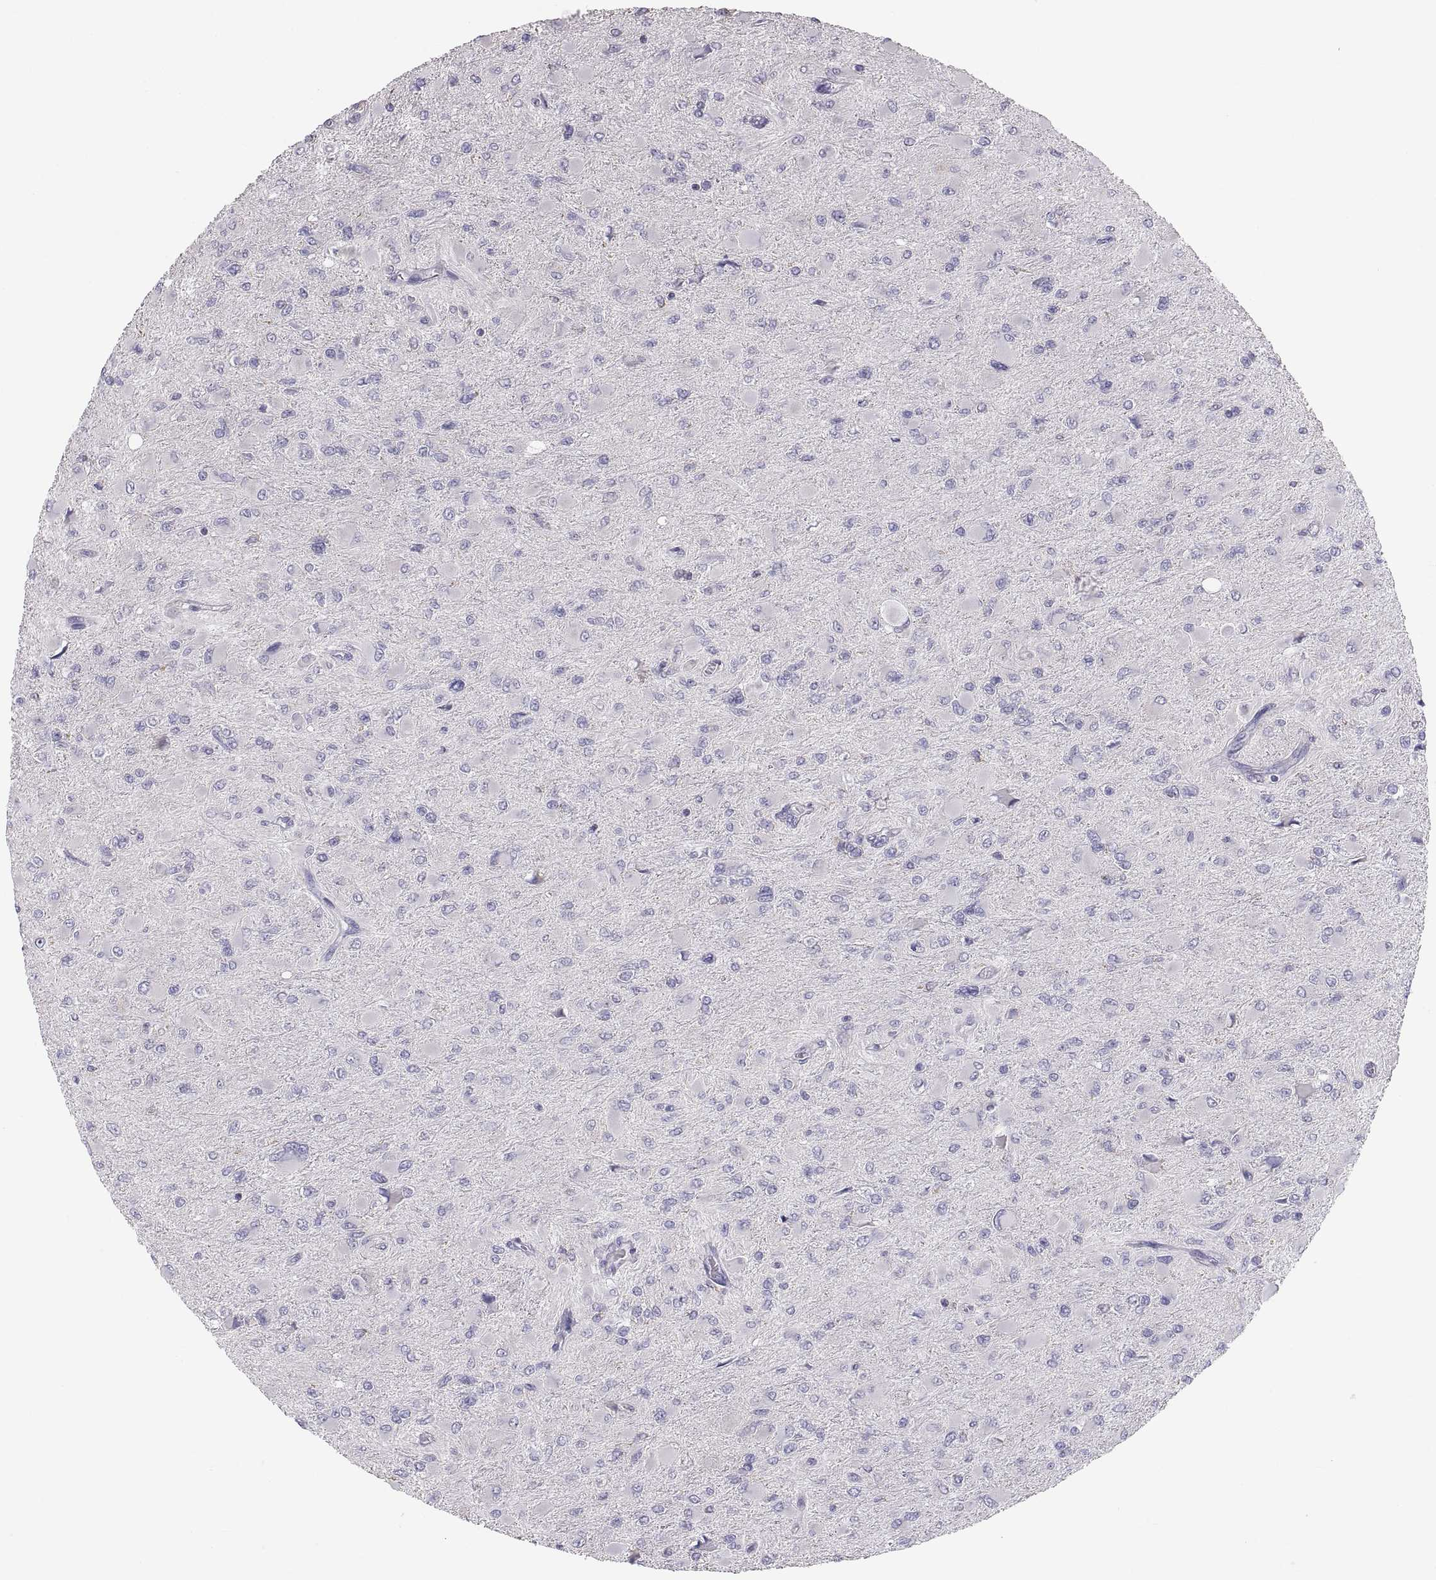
{"staining": {"intensity": "negative", "quantity": "none", "location": "none"}, "tissue": "glioma", "cell_type": "Tumor cells", "image_type": "cancer", "snomed": [{"axis": "morphology", "description": "Glioma, malignant, High grade"}, {"axis": "topography", "description": "Cerebral cortex"}], "caption": "Protein analysis of glioma displays no significant staining in tumor cells. The staining is performed using DAB (3,3'-diaminobenzidine) brown chromogen with nuclei counter-stained in using hematoxylin.", "gene": "TNNC1", "patient": {"sex": "female", "age": 36}}